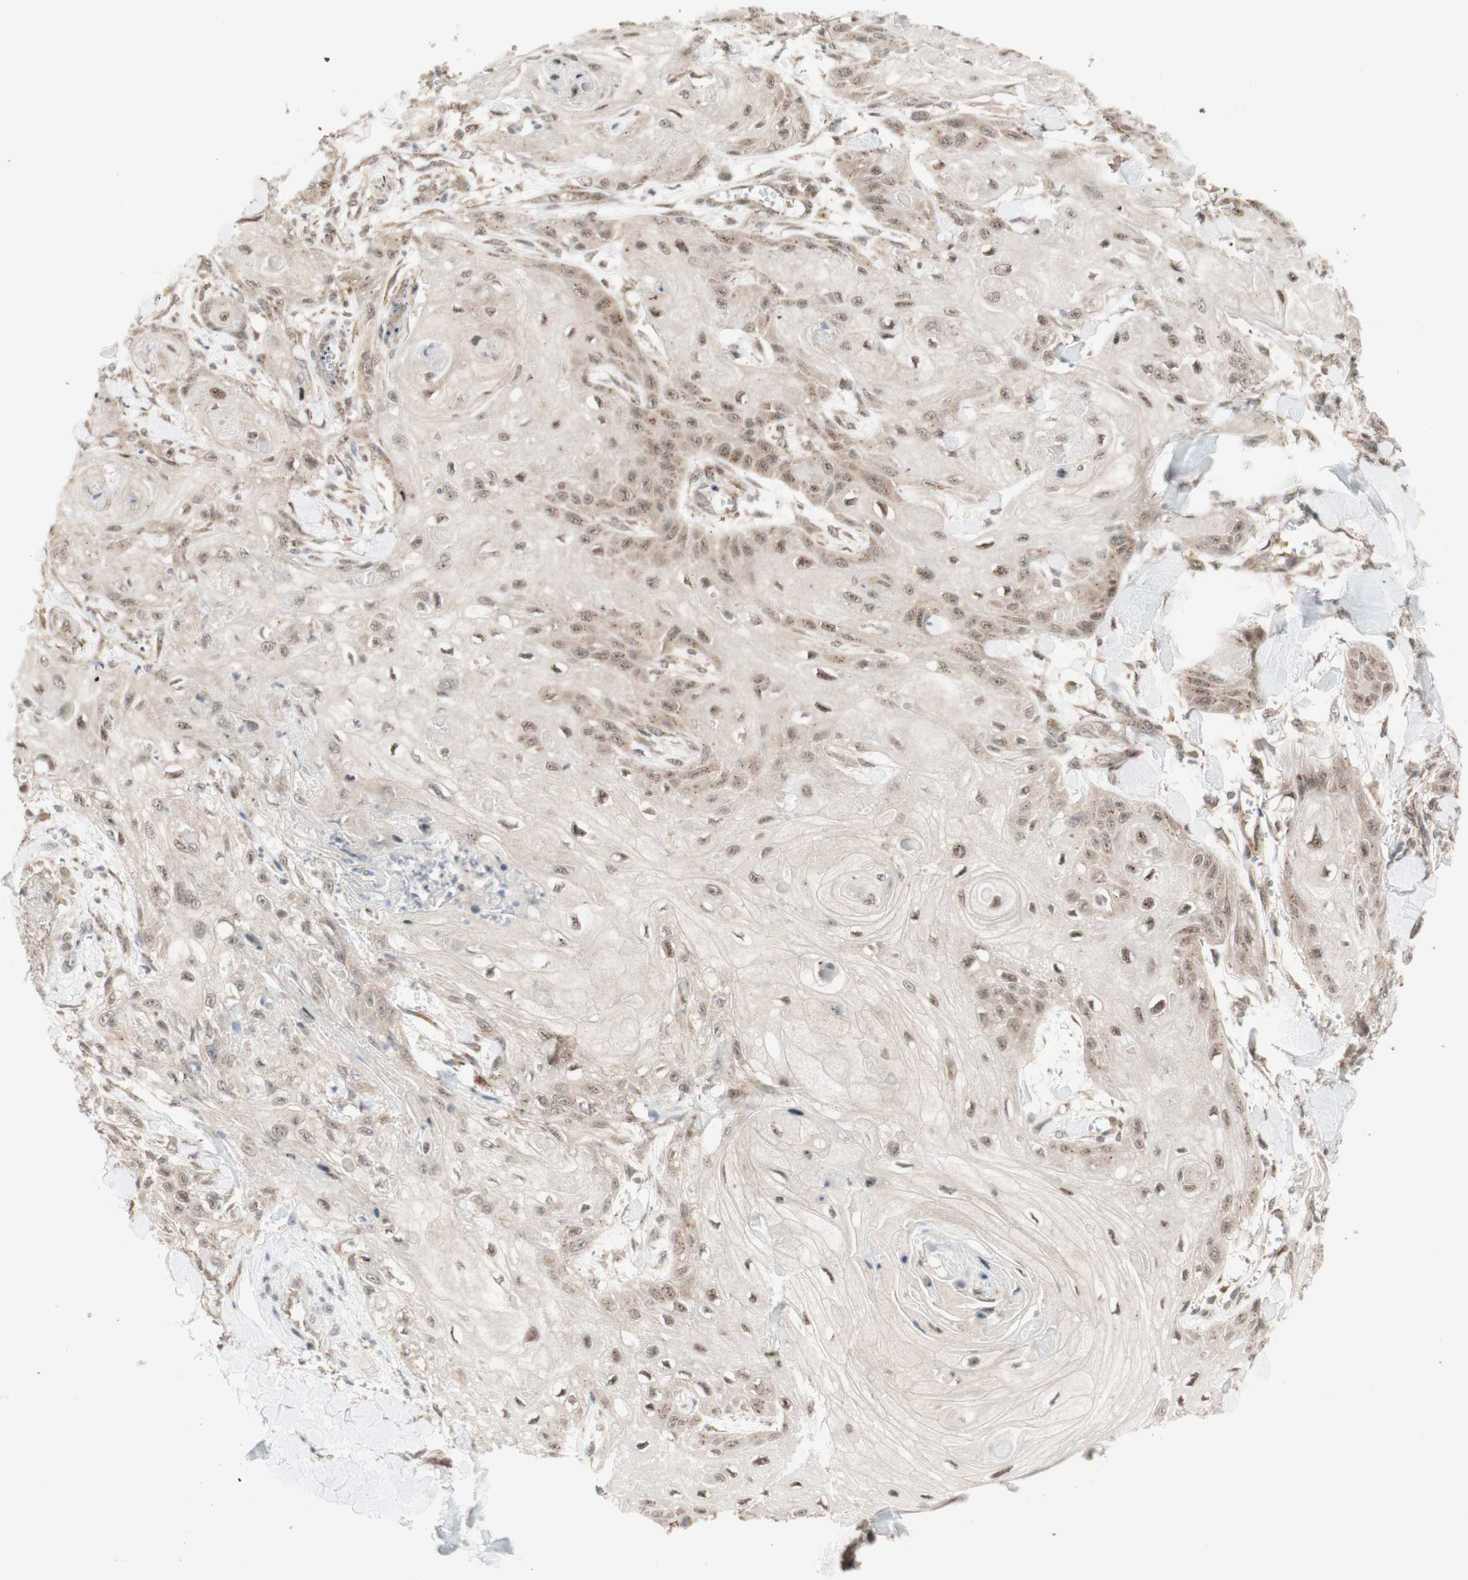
{"staining": {"intensity": "moderate", "quantity": ">75%", "location": "cytoplasmic/membranous"}, "tissue": "skin cancer", "cell_type": "Tumor cells", "image_type": "cancer", "snomed": [{"axis": "morphology", "description": "Squamous cell carcinoma, NOS"}, {"axis": "topography", "description": "Skin"}], "caption": "This is a histology image of IHC staining of skin cancer (squamous cell carcinoma), which shows moderate expression in the cytoplasmic/membranous of tumor cells.", "gene": "CYLD", "patient": {"sex": "male", "age": 74}}